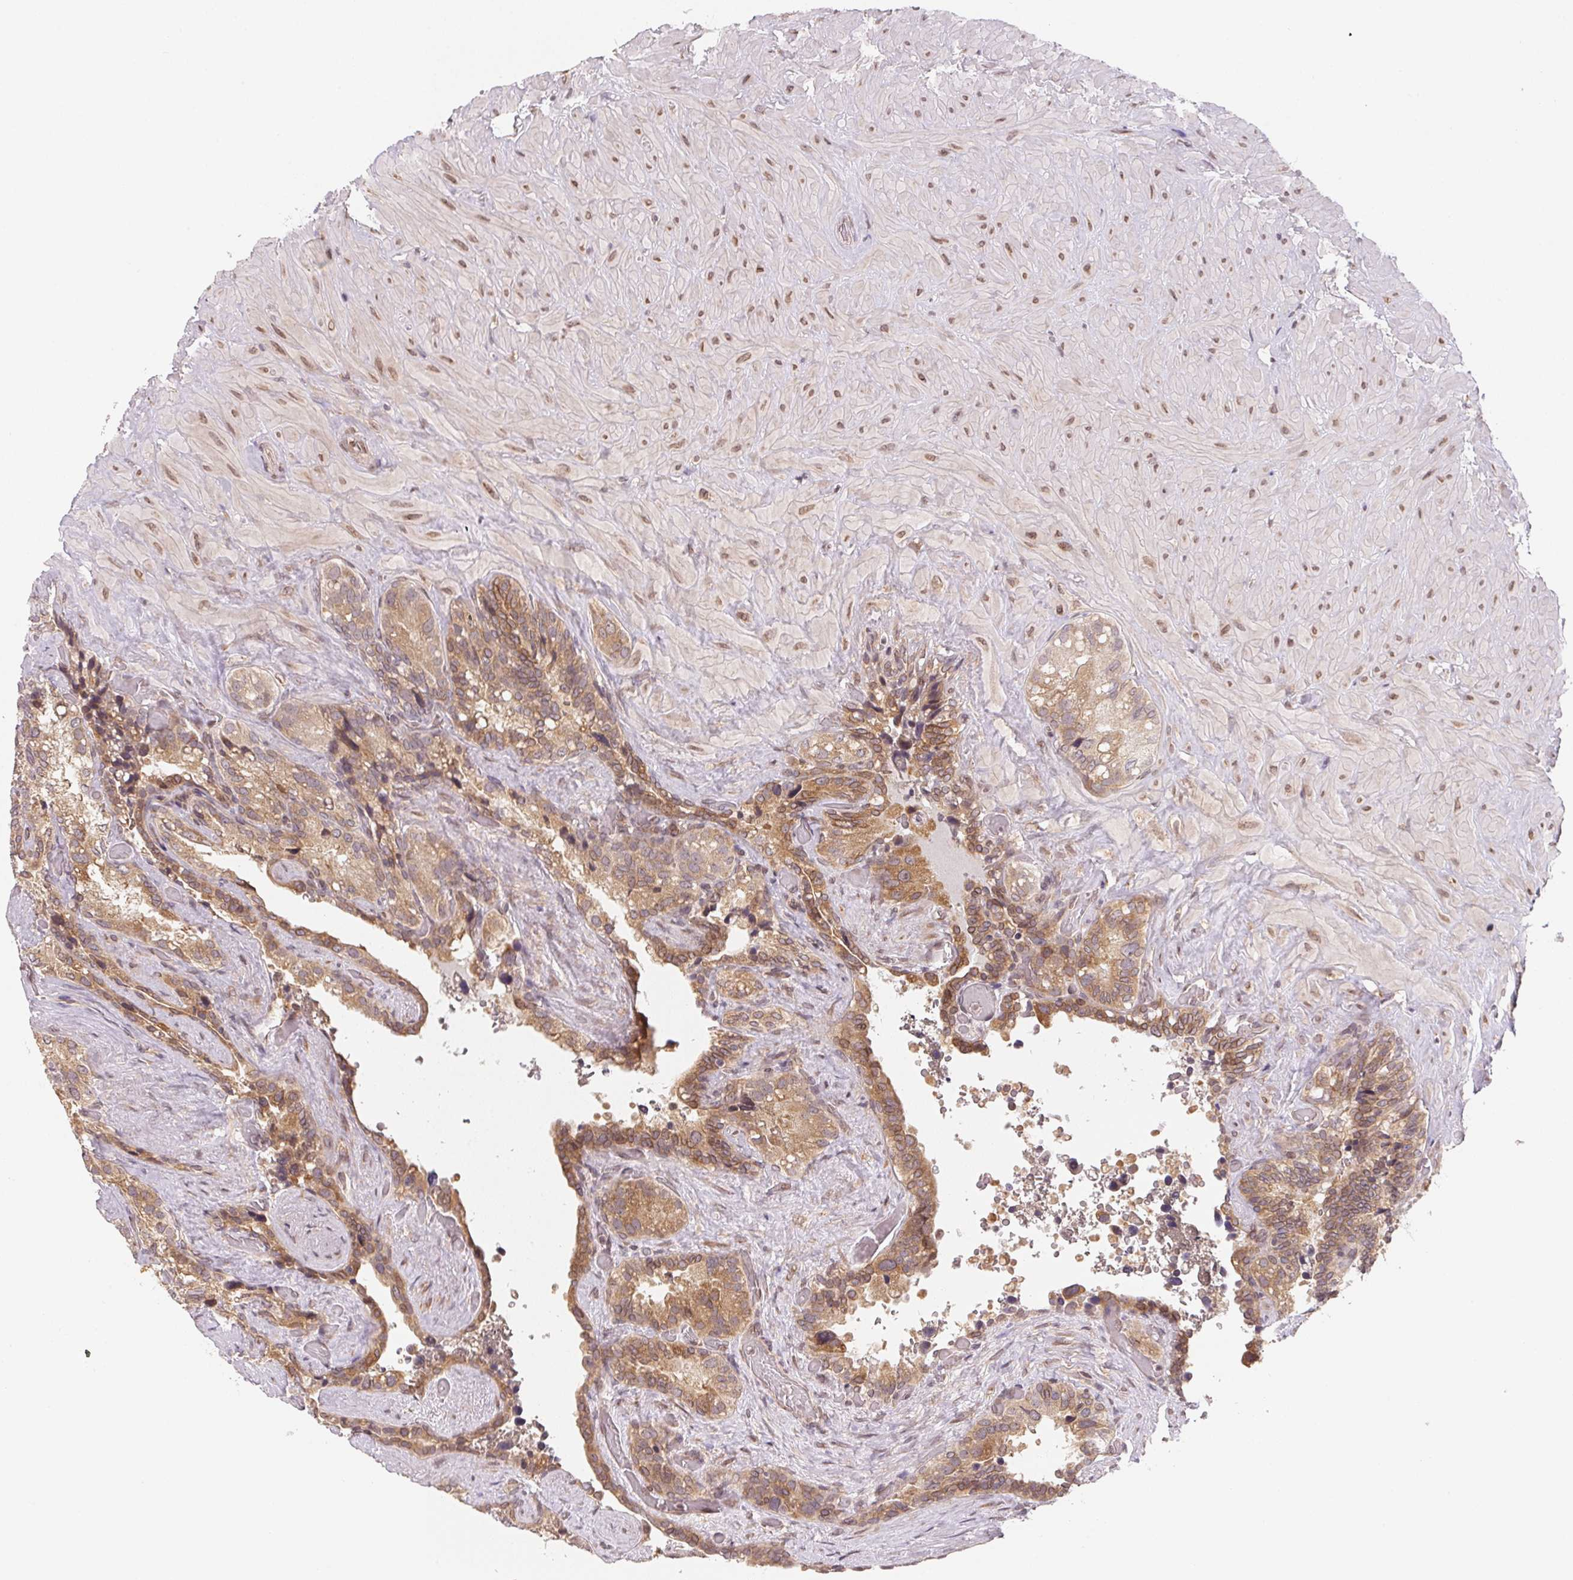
{"staining": {"intensity": "weak", "quantity": ">75%", "location": "cytoplasmic/membranous"}, "tissue": "seminal vesicle", "cell_type": "Glandular cells", "image_type": "normal", "snomed": [{"axis": "morphology", "description": "Normal tissue, NOS"}, {"axis": "topography", "description": "Seminal veicle"}], "caption": "Immunohistochemical staining of unremarkable human seminal vesicle exhibits >75% levels of weak cytoplasmic/membranous protein expression in about >75% of glandular cells. (Brightfield microscopy of DAB IHC at high magnification).", "gene": "EI24", "patient": {"sex": "male", "age": 60}}